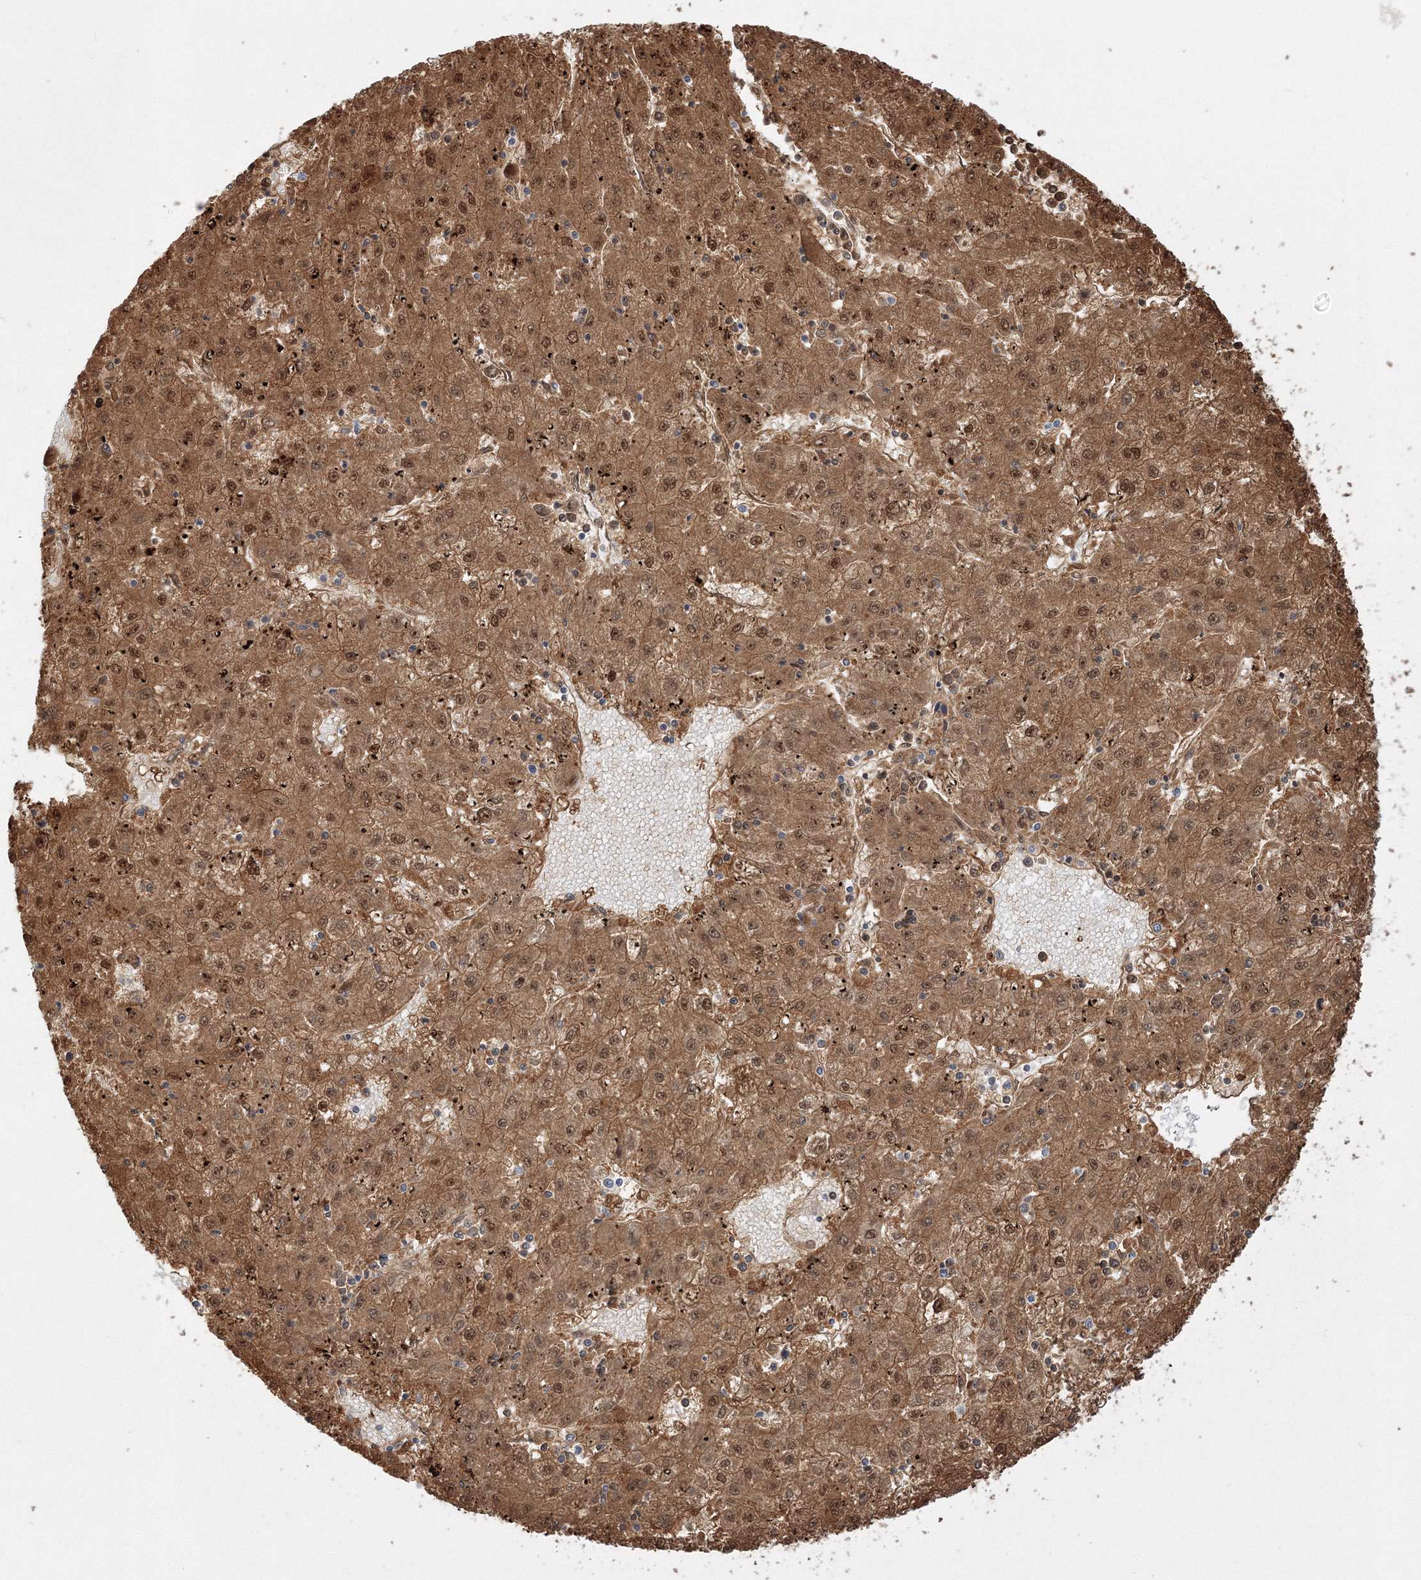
{"staining": {"intensity": "moderate", "quantity": ">75%", "location": "cytoplasmic/membranous,nuclear"}, "tissue": "liver cancer", "cell_type": "Tumor cells", "image_type": "cancer", "snomed": [{"axis": "morphology", "description": "Carcinoma, Hepatocellular, NOS"}, {"axis": "topography", "description": "Liver"}], "caption": "High-magnification brightfield microscopy of liver cancer stained with DAB (3,3'-diaminobenzidine) (brown) and counterstained with hematoxylin (blue). tumor cells exhibit moderate cytoplasmic/membranous and nuclear staining is present in about>75% of cells. Using DAB (3,3'-diaminobenzidine) (brown) and hematoxylin (blue) stains, captured at high magnification using brightfield microscopy.", "gene": "NPM3", "patient": {"sex": "male", "age": 72}}